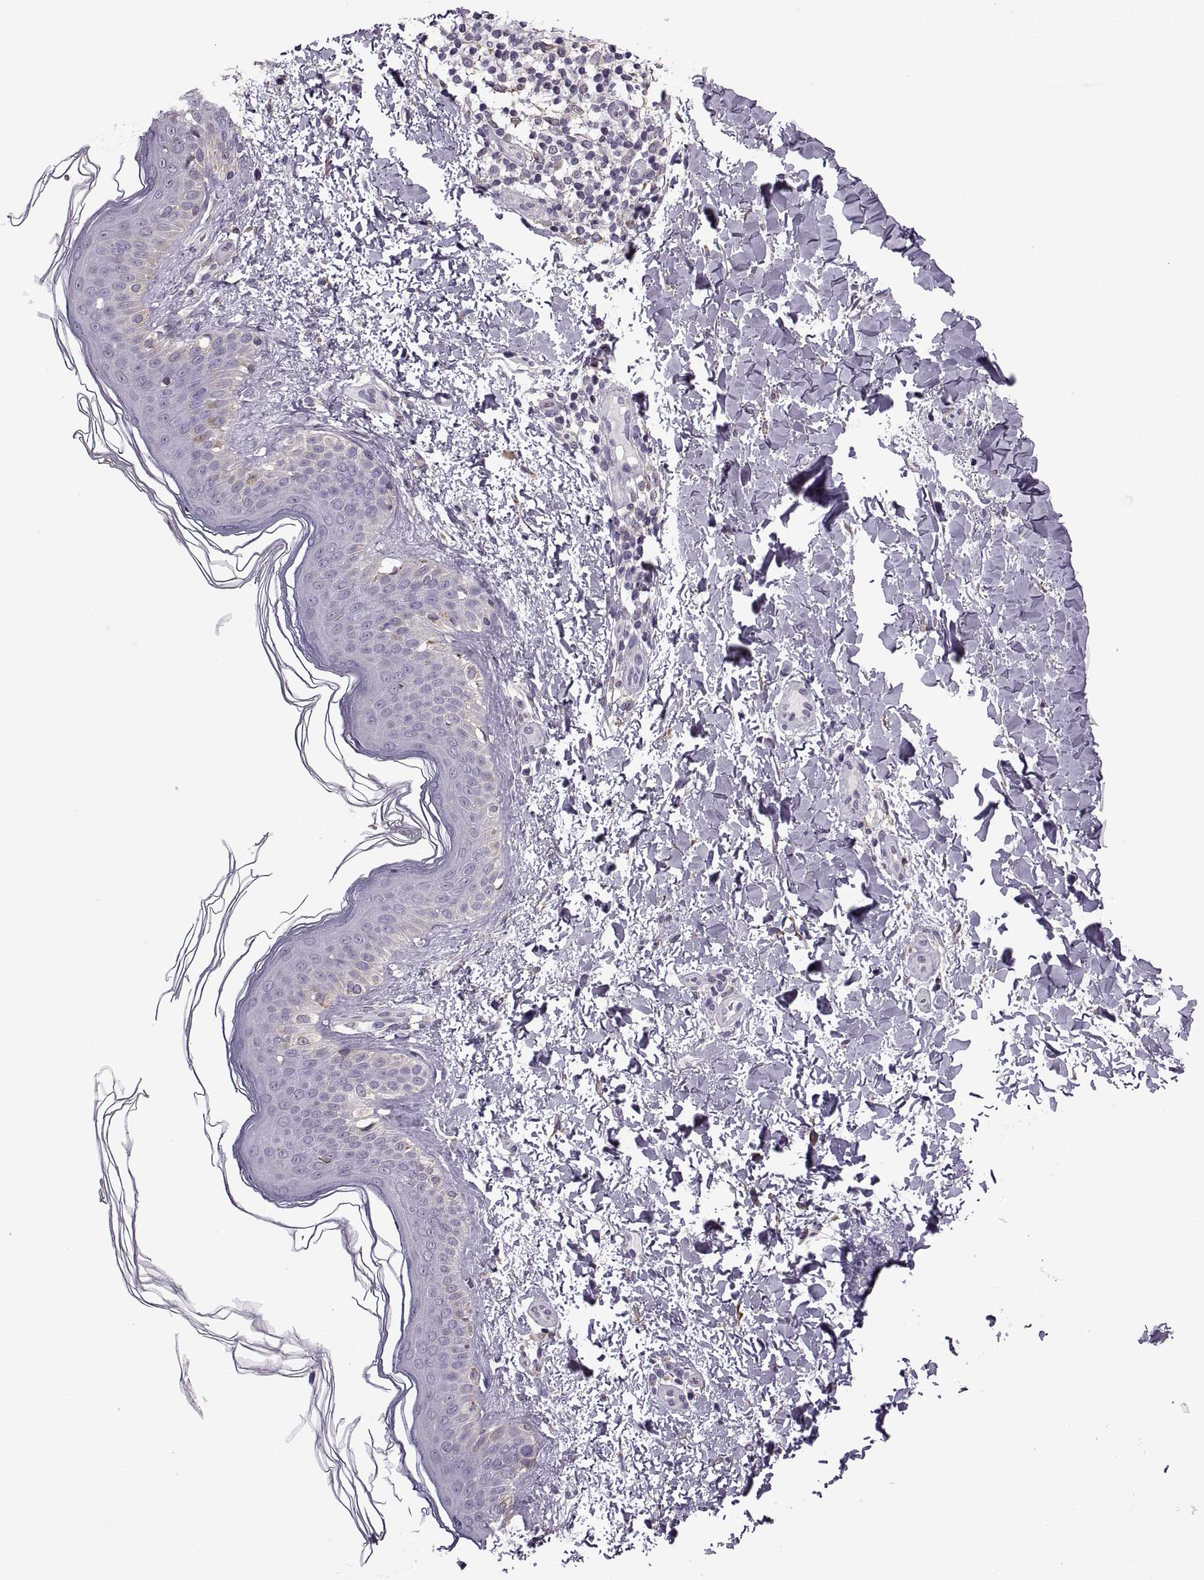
{"staining": {"intensity": "negative", "quantity": "none", "location": "none"}, "tissue": "skin cancer", "cell_type": "Tumor cells", "image_type": "cancer", "snomed": [{"axis": "morphology", "description": "Normal tissue, NOS"}, {"axis": "morphology", "description": "Basal cell carcinoma"}, {"axis": "topography", "description": "Skin"}], "caption": "Immunohistochemical staining of human skin basal cell carcinoma reveals no significant positivity in tumor cells. (DAB IHC visualized using brightfield microscopy, high magnification).", "gene": "LETM2", "patient": {"sex": "male", "age": 46}}